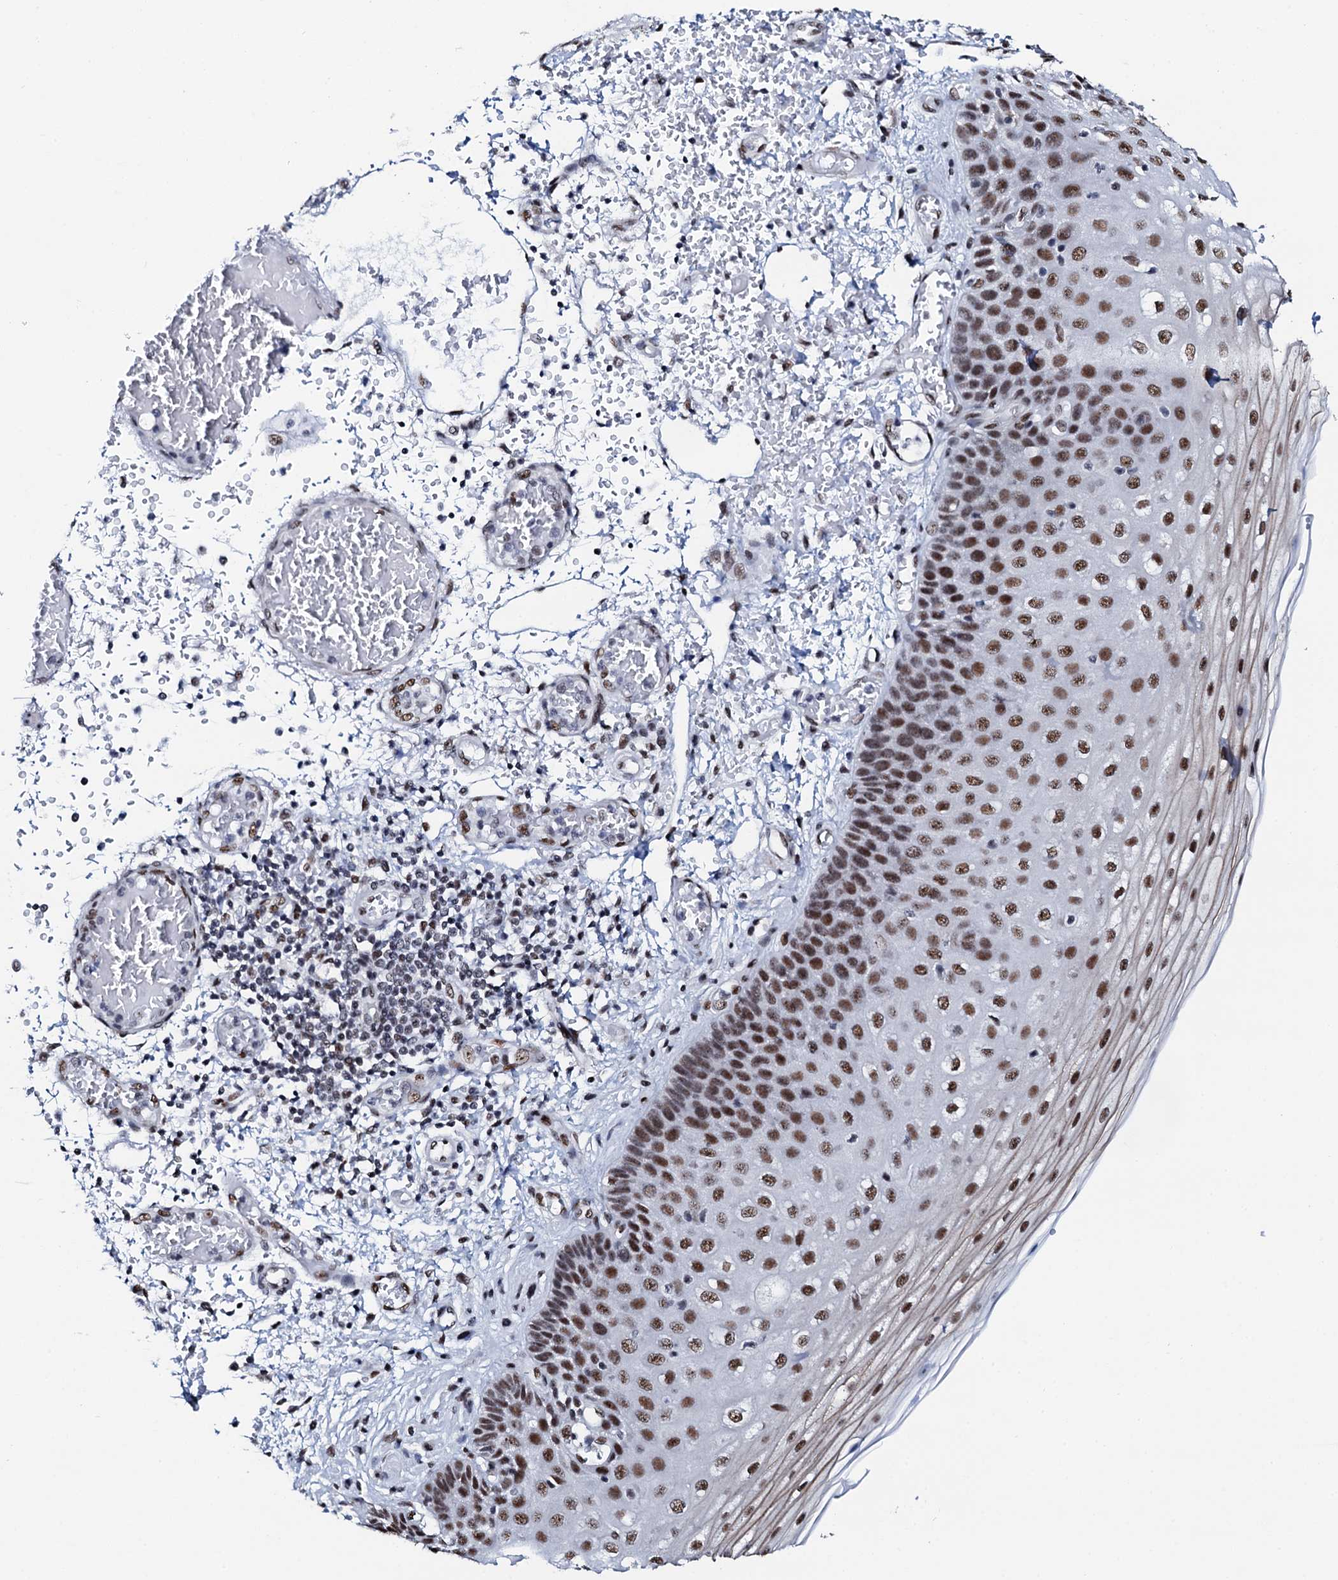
{"staining": {"intensity": "moderate", "quantity": ">75%", "location": "nuclear"}, "tissue": "esophagus", "cell_type": "Squamous epithelial cells", "image_type": "normal", "snomed": [{"axis": "morphology", "description": "Normal tissue, NOS"}, {"axis": "topography", "description": "Esophagus"}], "caption": "Esophagus stained with DAB (3,3'-diaminobenzidine) immunohistochemistry (IHC) displays medium levels of moderate nuclear positivity in approximately >75% of squamous epithelial cells.", "gene": "NKAPD1", "patient": {"sex": "male", "age": 81}}